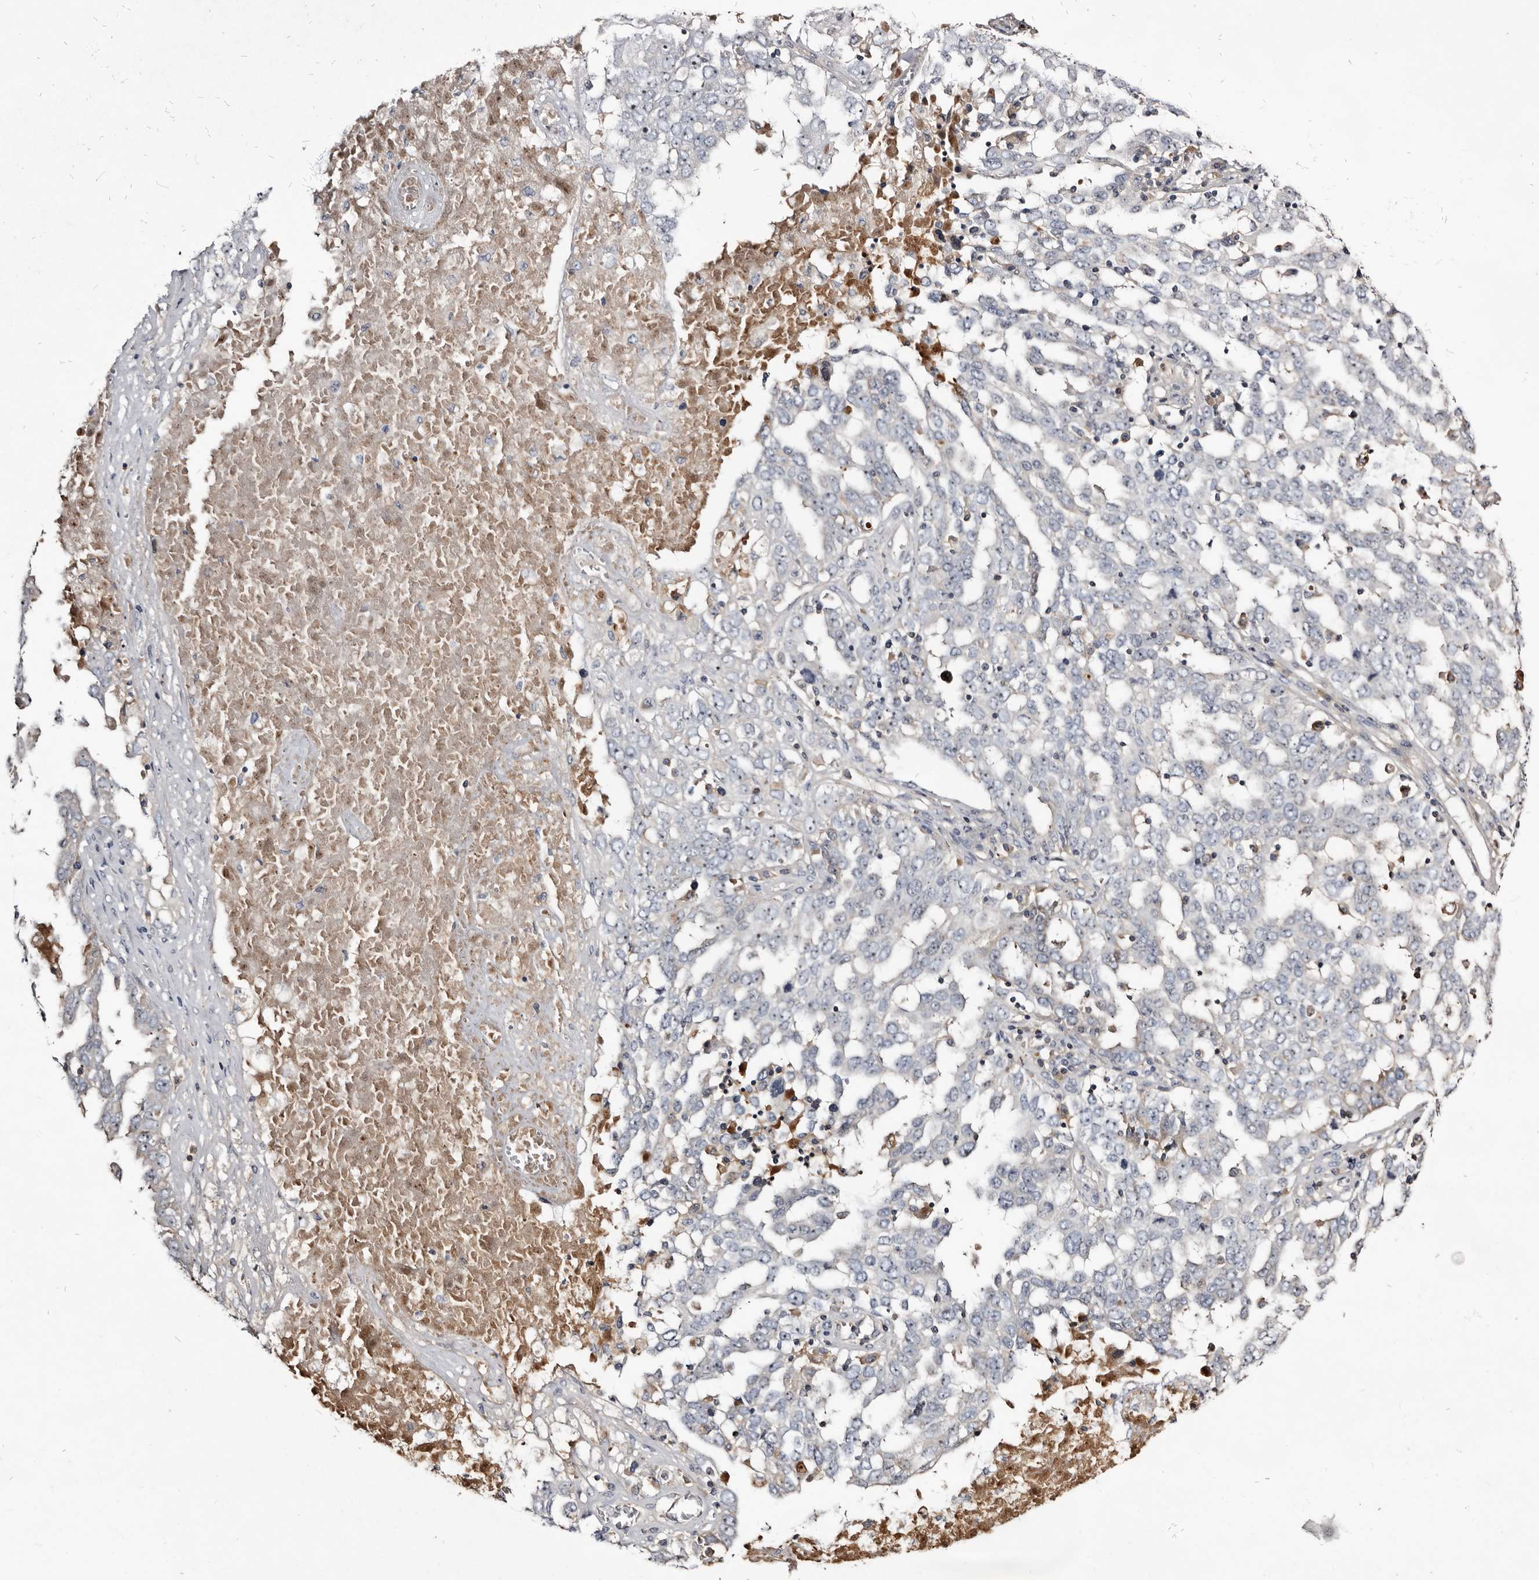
{"staining": {"intensity": "negative", "quantity": "none", "location": "none"}, "tissue": "ovarian cancer", "cell_type": "Tumor cells", "image_type": "cancer", "snomed": [{"axis": "morphology", "description": "Carcinoma, endometroid"}, {"axis": "topography", "description": "Ovary"}], "caption": "Endometroid carcinoma (ovarian) was stained to show a protein in brown. There is no significant expression in tumor cells. (DAB immunohistochemistry, high magnification).", "gene": "TTC39A", "patient": {"sex": "female", "age": 62}}